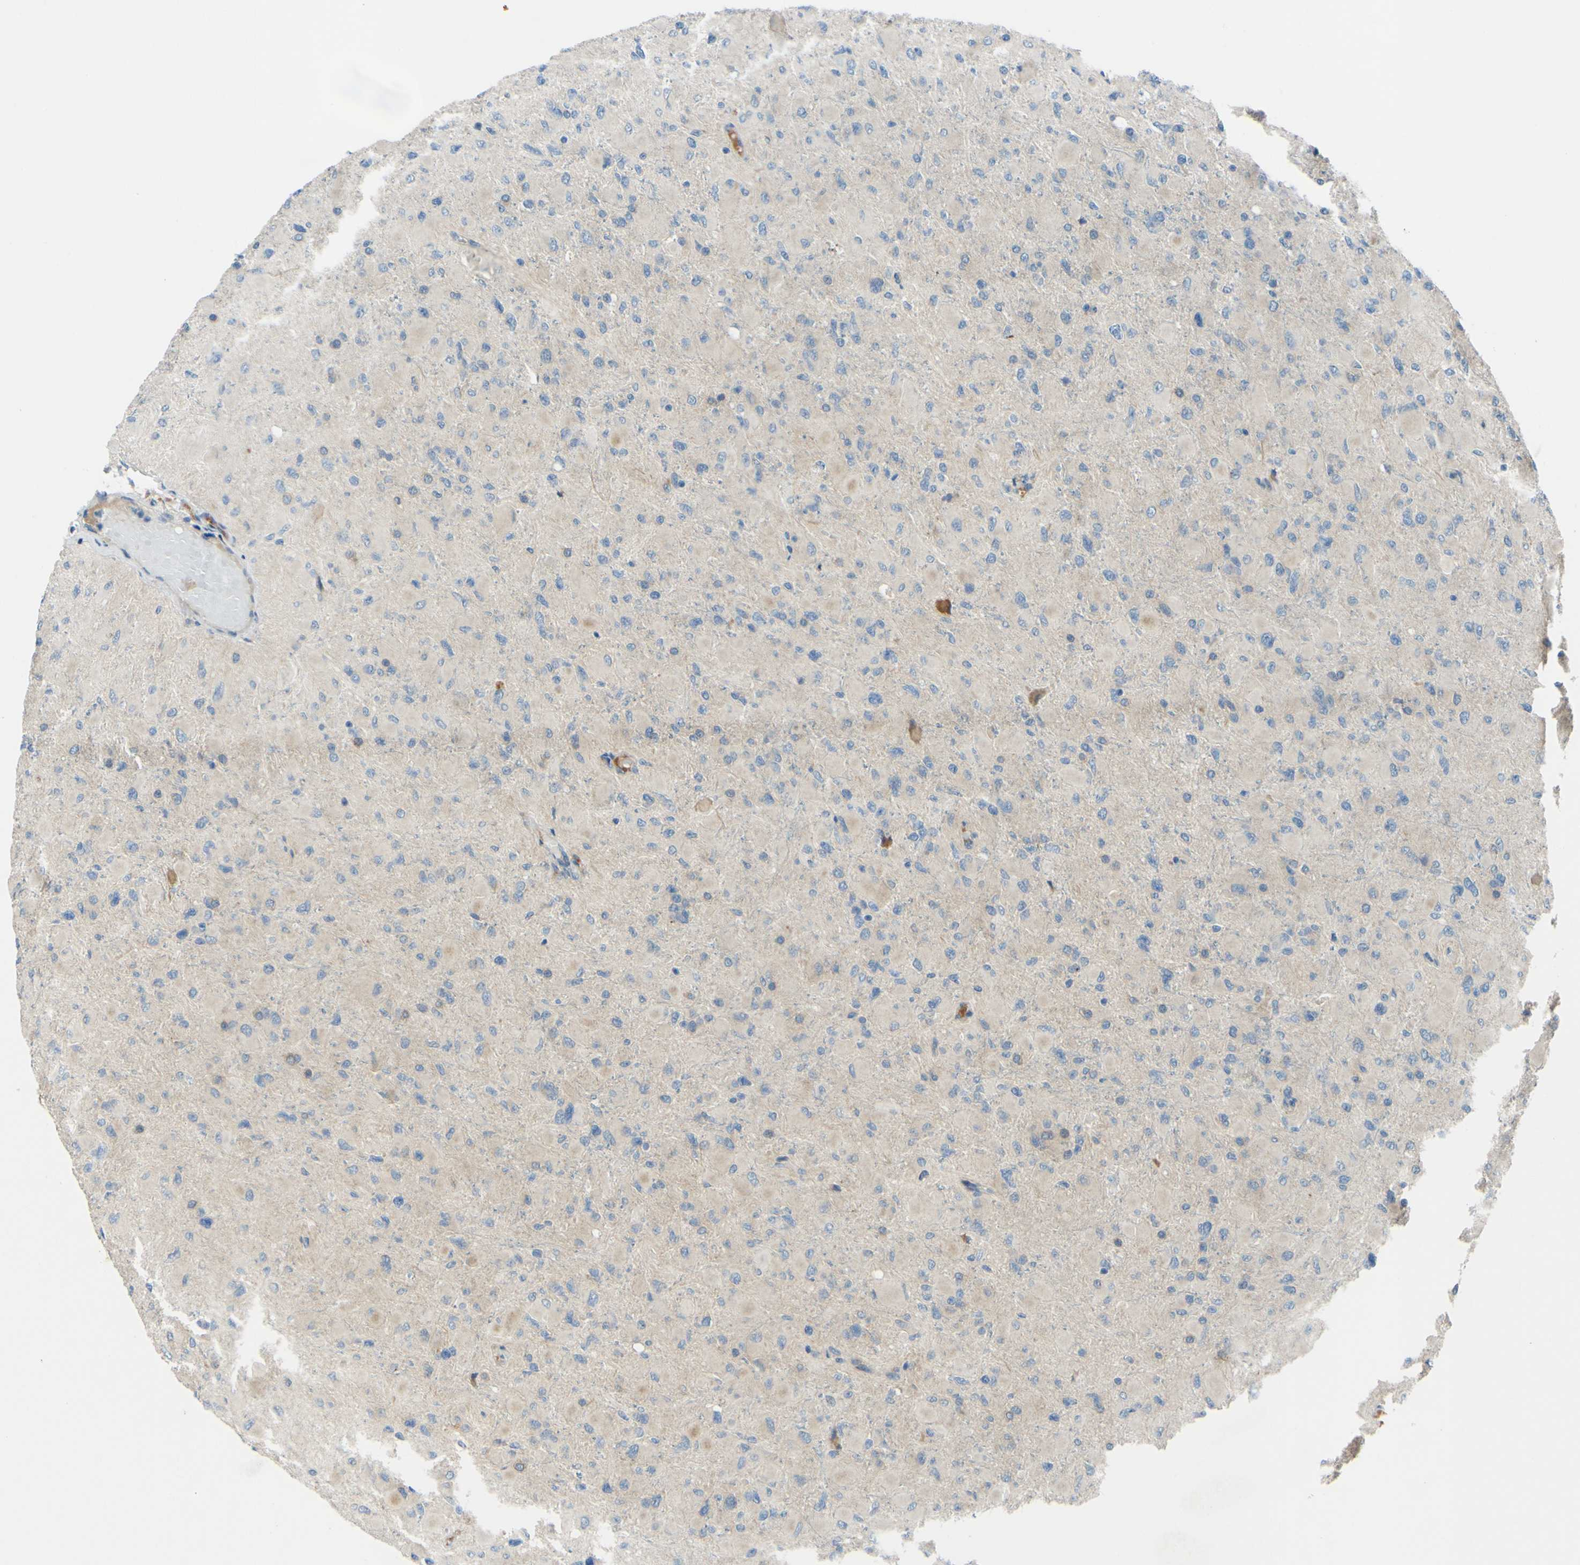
{"staining": {"intensity": "weak", "quantity": ">75%", "location": "cytoplasmic/membranous"}, "tissue": "glioma", "cell_type": "Tumor cells", "image_type": "cancer", "snomed": [{"axis": "morphology", "description": "Glioma, malignant, High grade"}, {"axis": "topography", "description": "Cerebral cortex"}], "caption": "DAB (3,3'-diaminobenzidine) immunohistochemical staining of human malignant high-grade glioma shows weak cytoplasmic/membranous protein staining in about >75% of tumor cells. Immunohistochemistry stains the protein in brown and the nuclei are stained blue.", "gene": "ARHGAP1", "patient": {"sex": "female", "age": 36}}